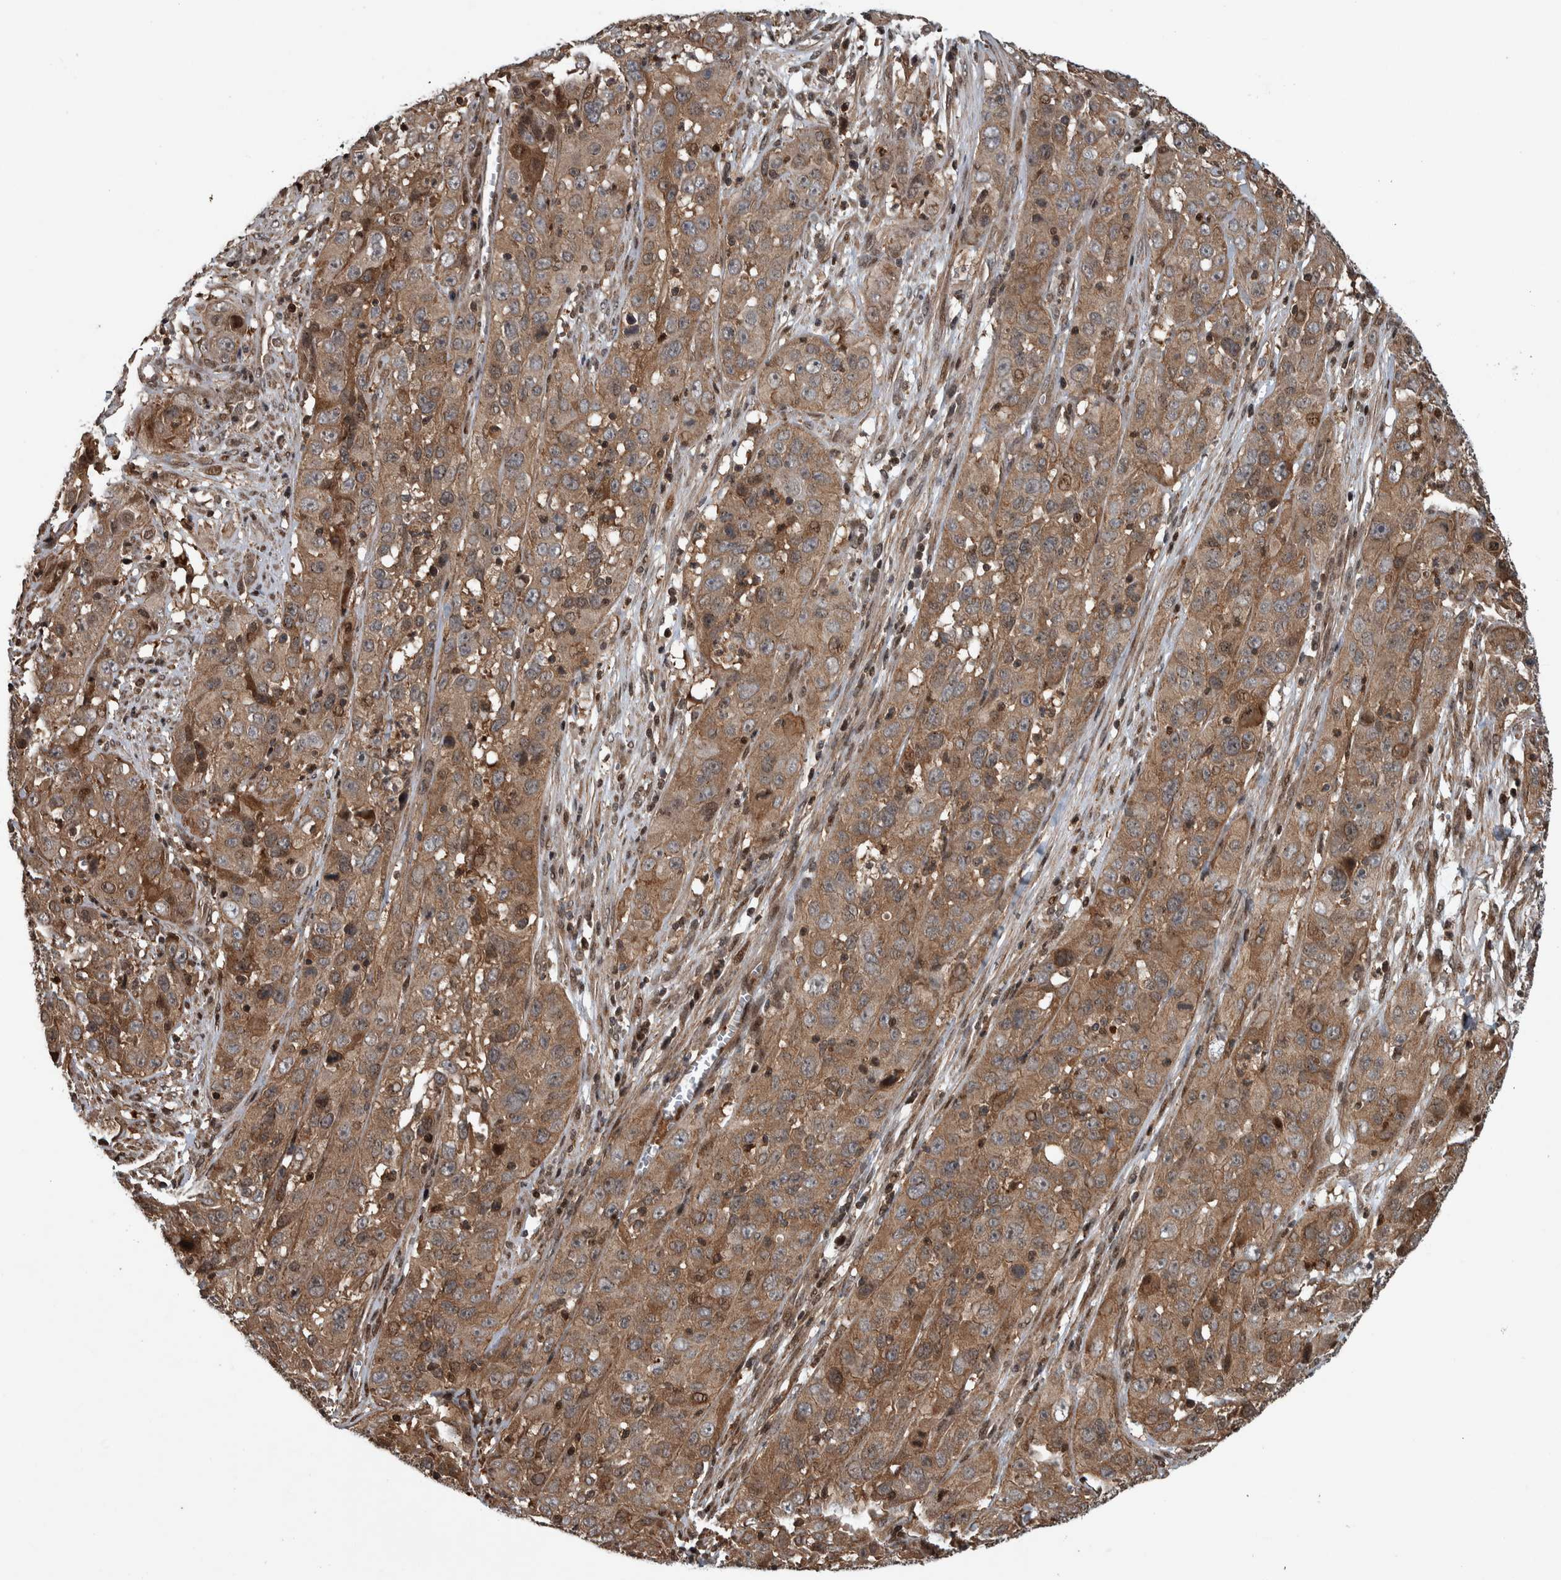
{"staining": {"intensity": "moderate", "quantity": ">75%", "location": "cytoplasmic/membranous"}, "tissue": "cervical cancer", "cell_type": "Tumor cells", "image_type": "cancer", "snomed": [{"axis": "morphology", "description": "Squamous cell carcinoma, NOS"}, {"axis": "topography", "description": "Cervix"}], "caption": "An image of human cervical cancer stained for a protein displays moderate cytoplasmic/membranous brown staining in tumor cells.", "gene": "ARFGEF1", "patient": {"sex": "female", "age": 32}}